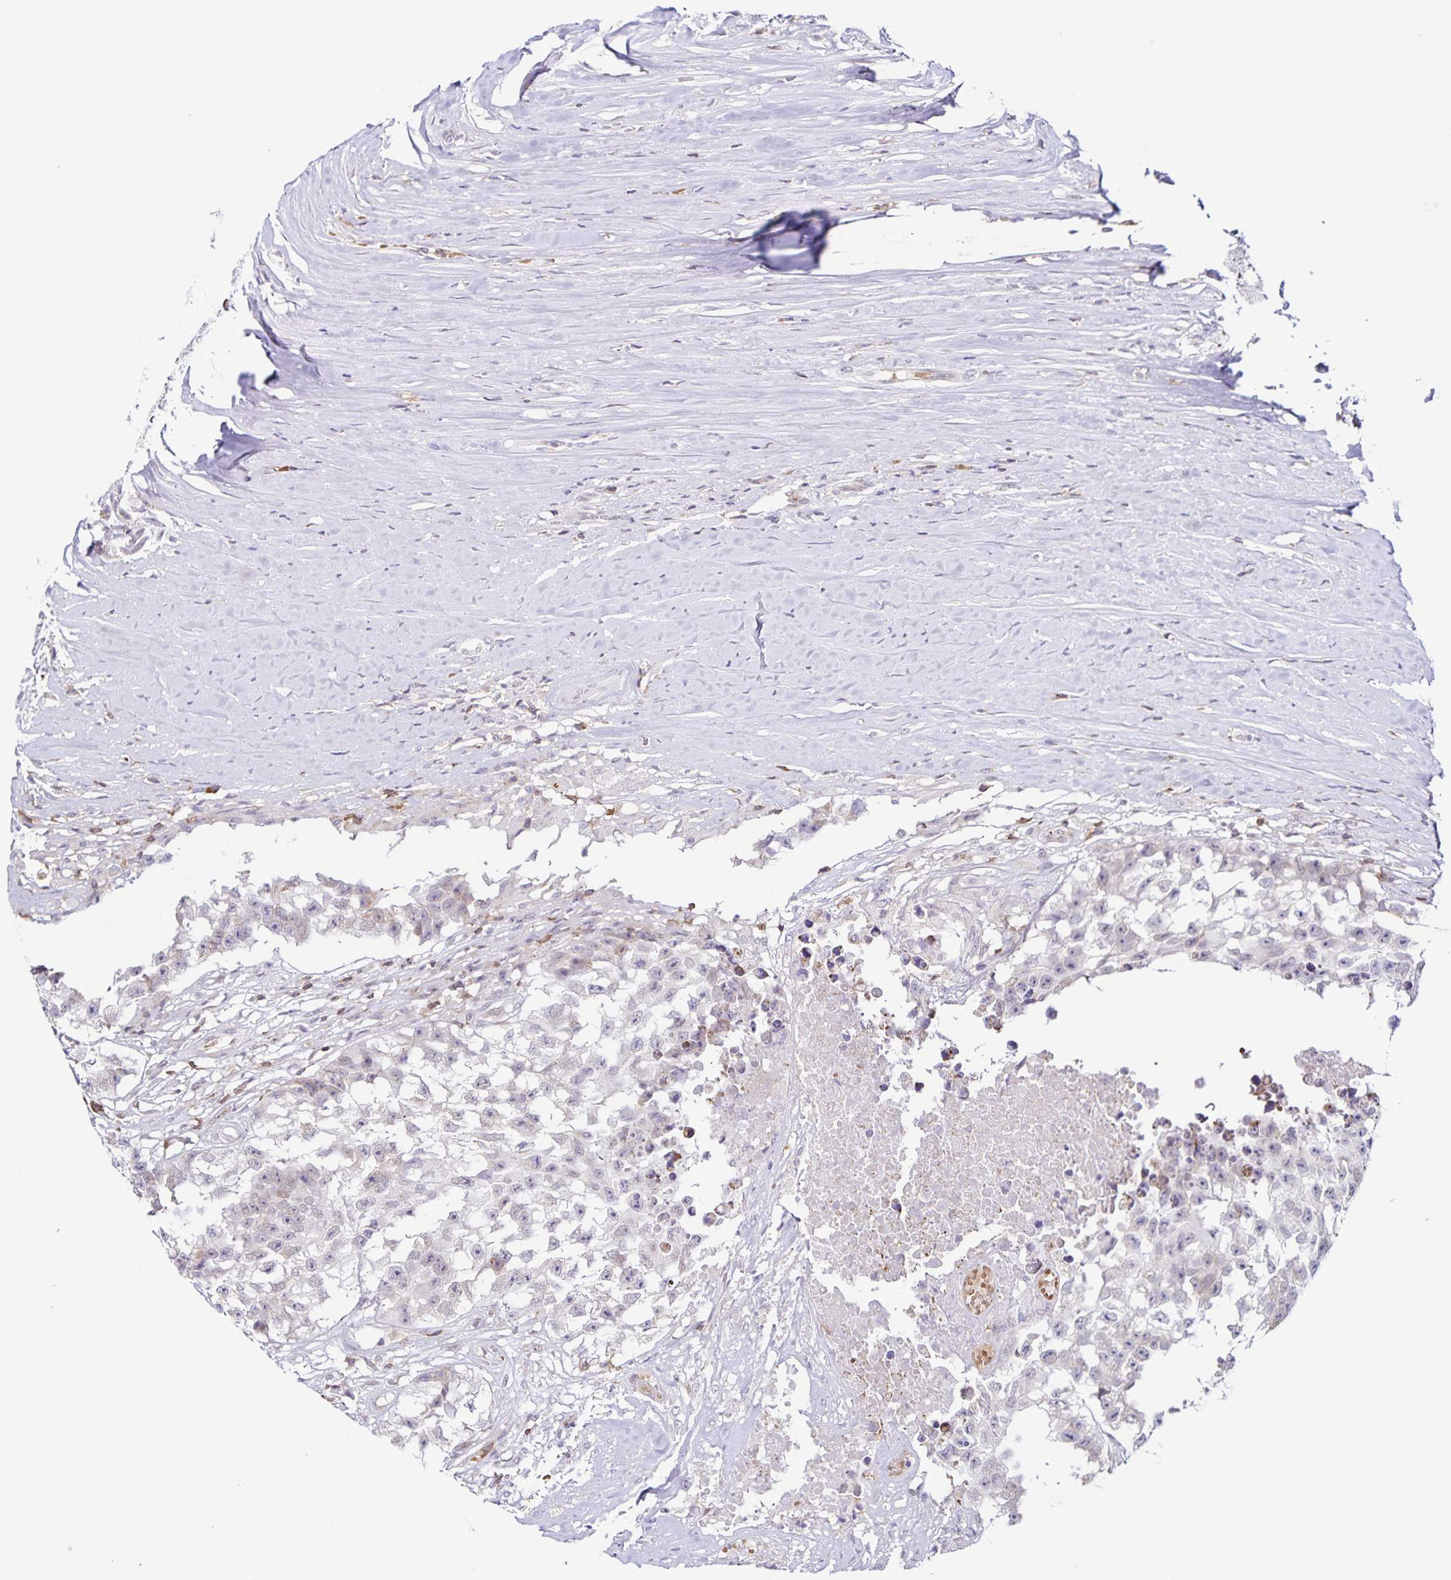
{"staining": {"intensity": "negative", "quantity": "none", "location": "none"}, "tissue": "testis cancer", "cell_type": "Tumor cells", "image_type": "cancer", "snomed": [{"axis": "morphology", "description": "Carcinoma, Embryonal, NOS"}, {"axis": "topography", "description": "Testis"}], "caption": "The photomicrograph reveals no staining of tumor cells in testis embryonal carcinoma.", "gene": "STPG4", "patient": {"sex": "male", "age": 83}}